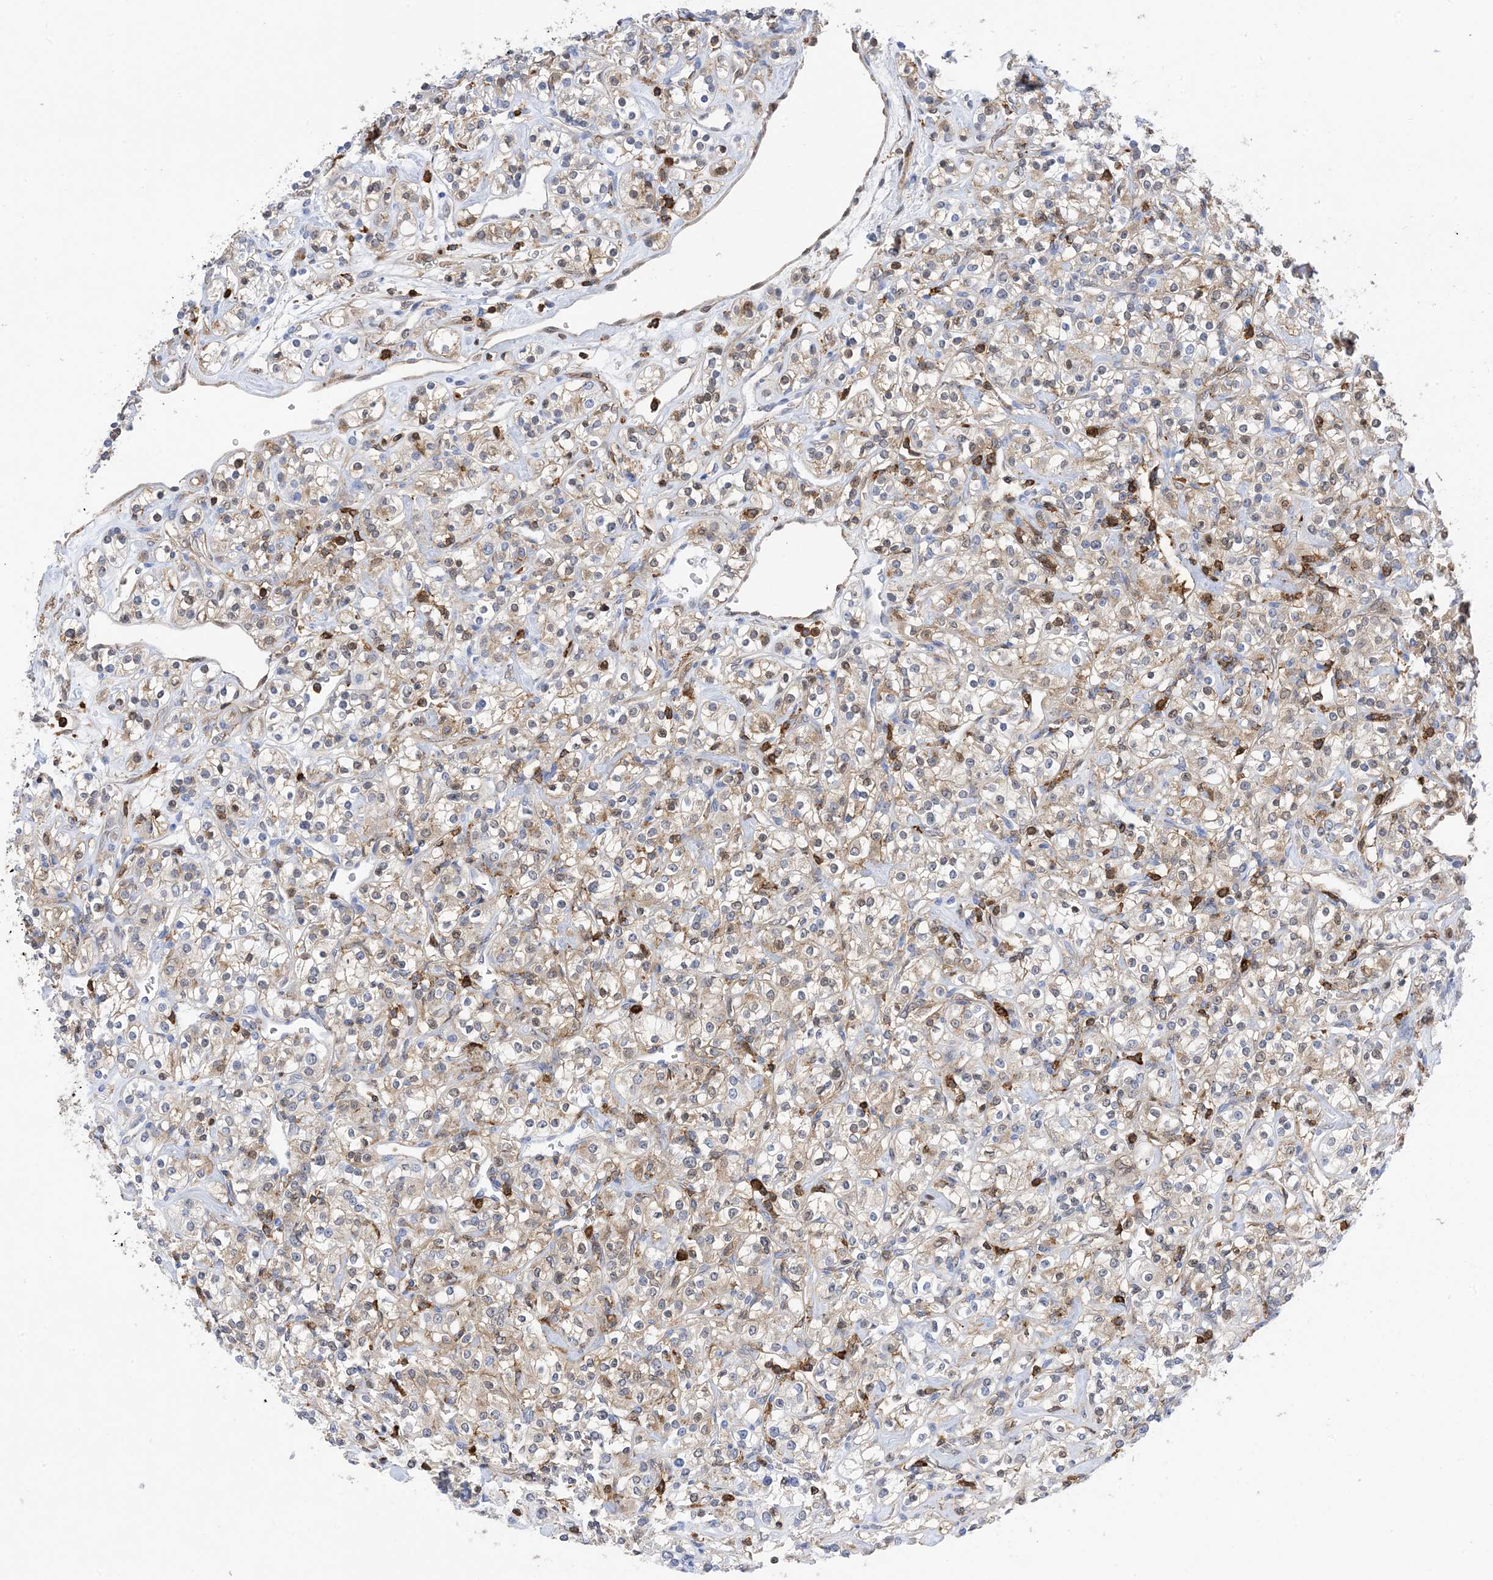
{"staining": {"intensity": "weak", "quantity": "25%-75%", "location": "cytoplasmic/membranous"}, "tissue": "renal cancer", "cell_type": "Tumor cells", "image_type": "cancer", "snomed": [{"axis": "morphology", "description": "Adenocarcinoma, NOS"}, {"axis": "topography", "description": "Kidney"}], "caption": "Renal adenocarcinoma stained with immunohistochemistry demonstrates weak cytoplasmic/membranous expression in approximately 25%-75% of tumor cells.", "gene": "ANXA1", "patient": {"sex": "male", "age": 77}}